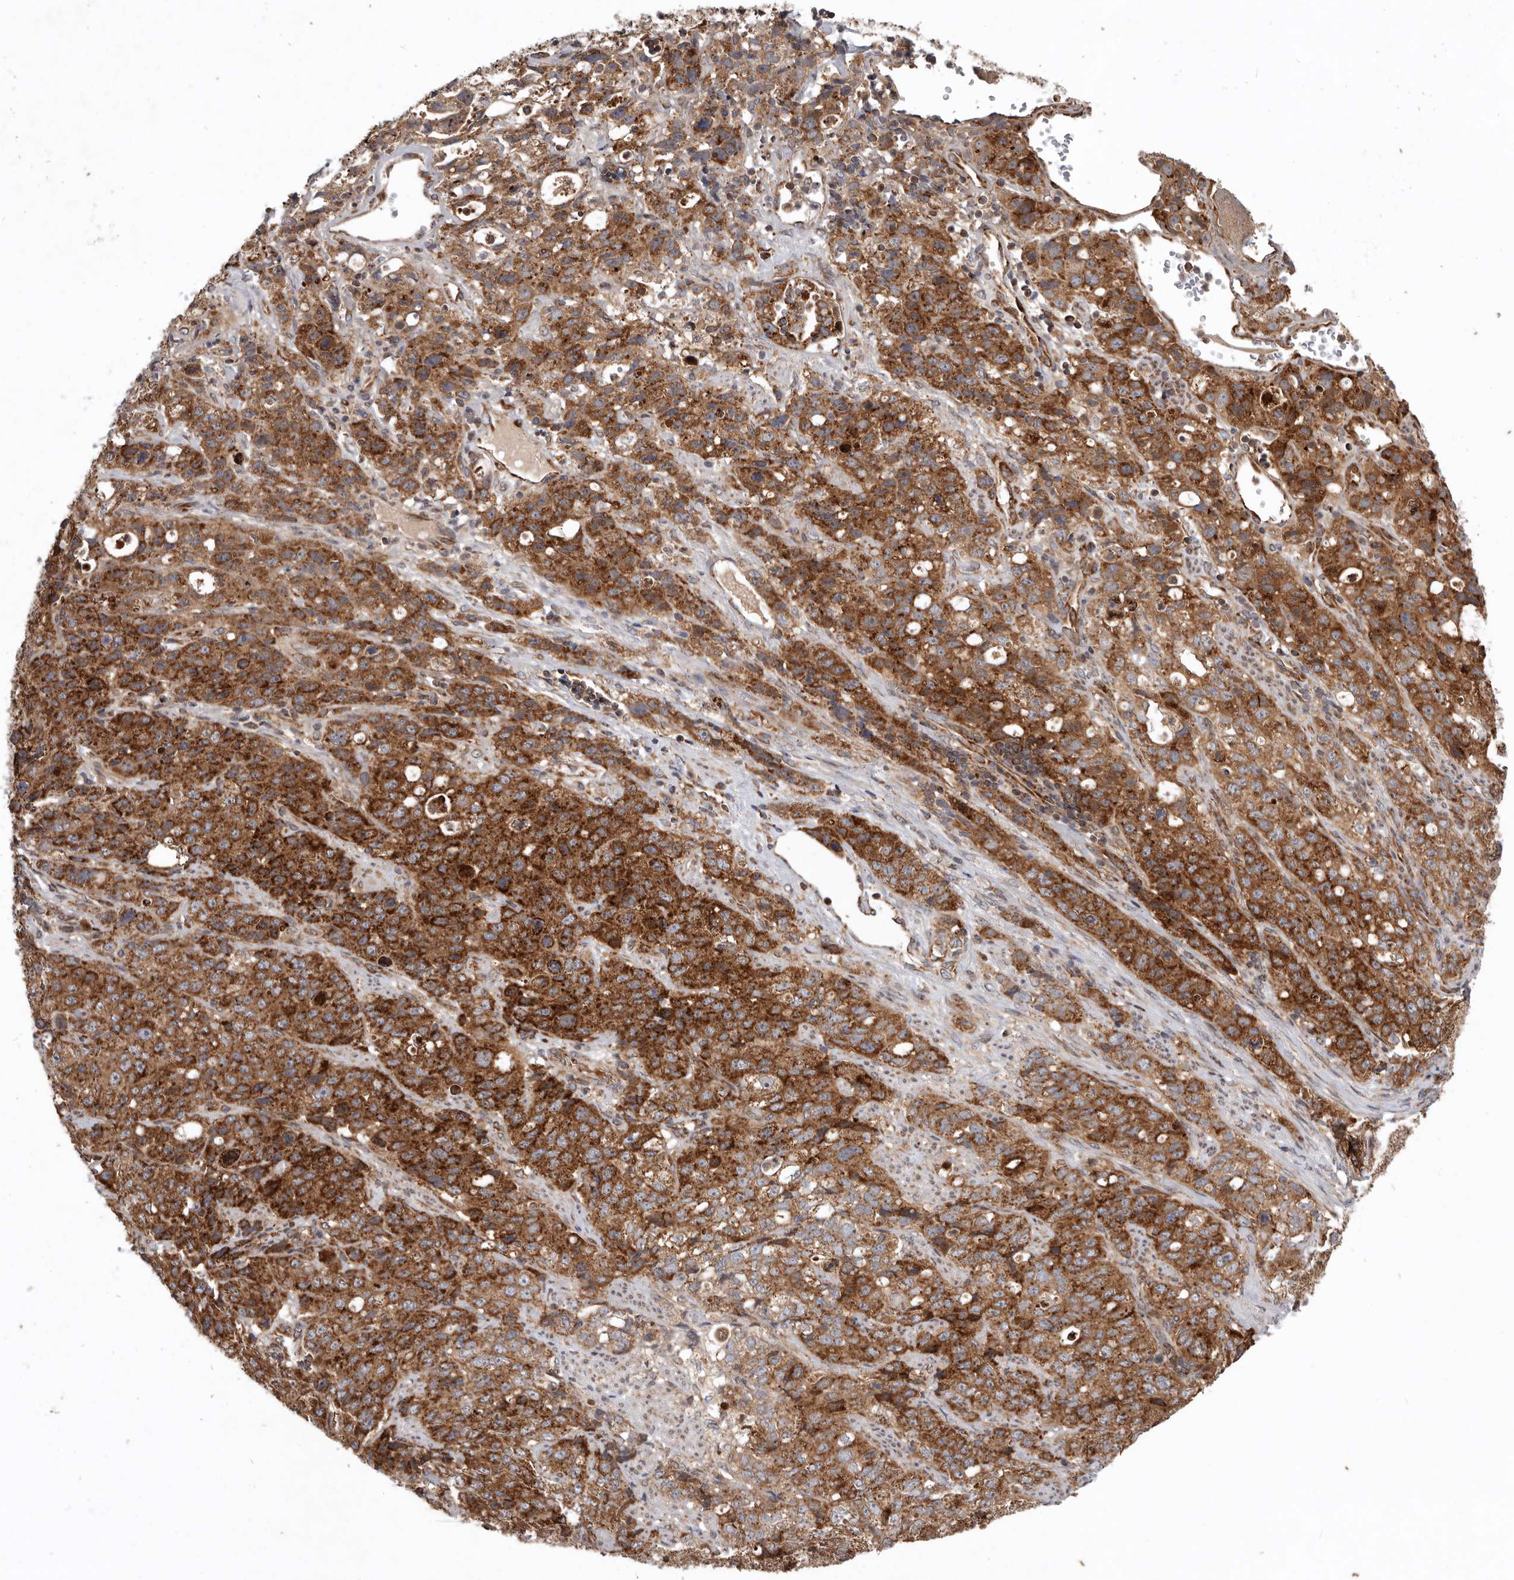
{"staining": {"intensity": "strong", "quantity": ">75%", "location": "cytoplasmic/membranous"}, "tissue": "stomach cancer", "cell_type": "Tumor cells", "image_type": "cancer", "snomed": [{"axis": "morphology", "description": "Adenocarcinoma, NOS"}, {"axis": "topography", "description": "Stomach"}], "caption": "Protein expression analysis of human stomach cancer reveals strong cytoplasmic/membranous expression in about >75% of tumor cells.", "gene": "MRPS10", "patient": {"sex": "male", "age": 48}}